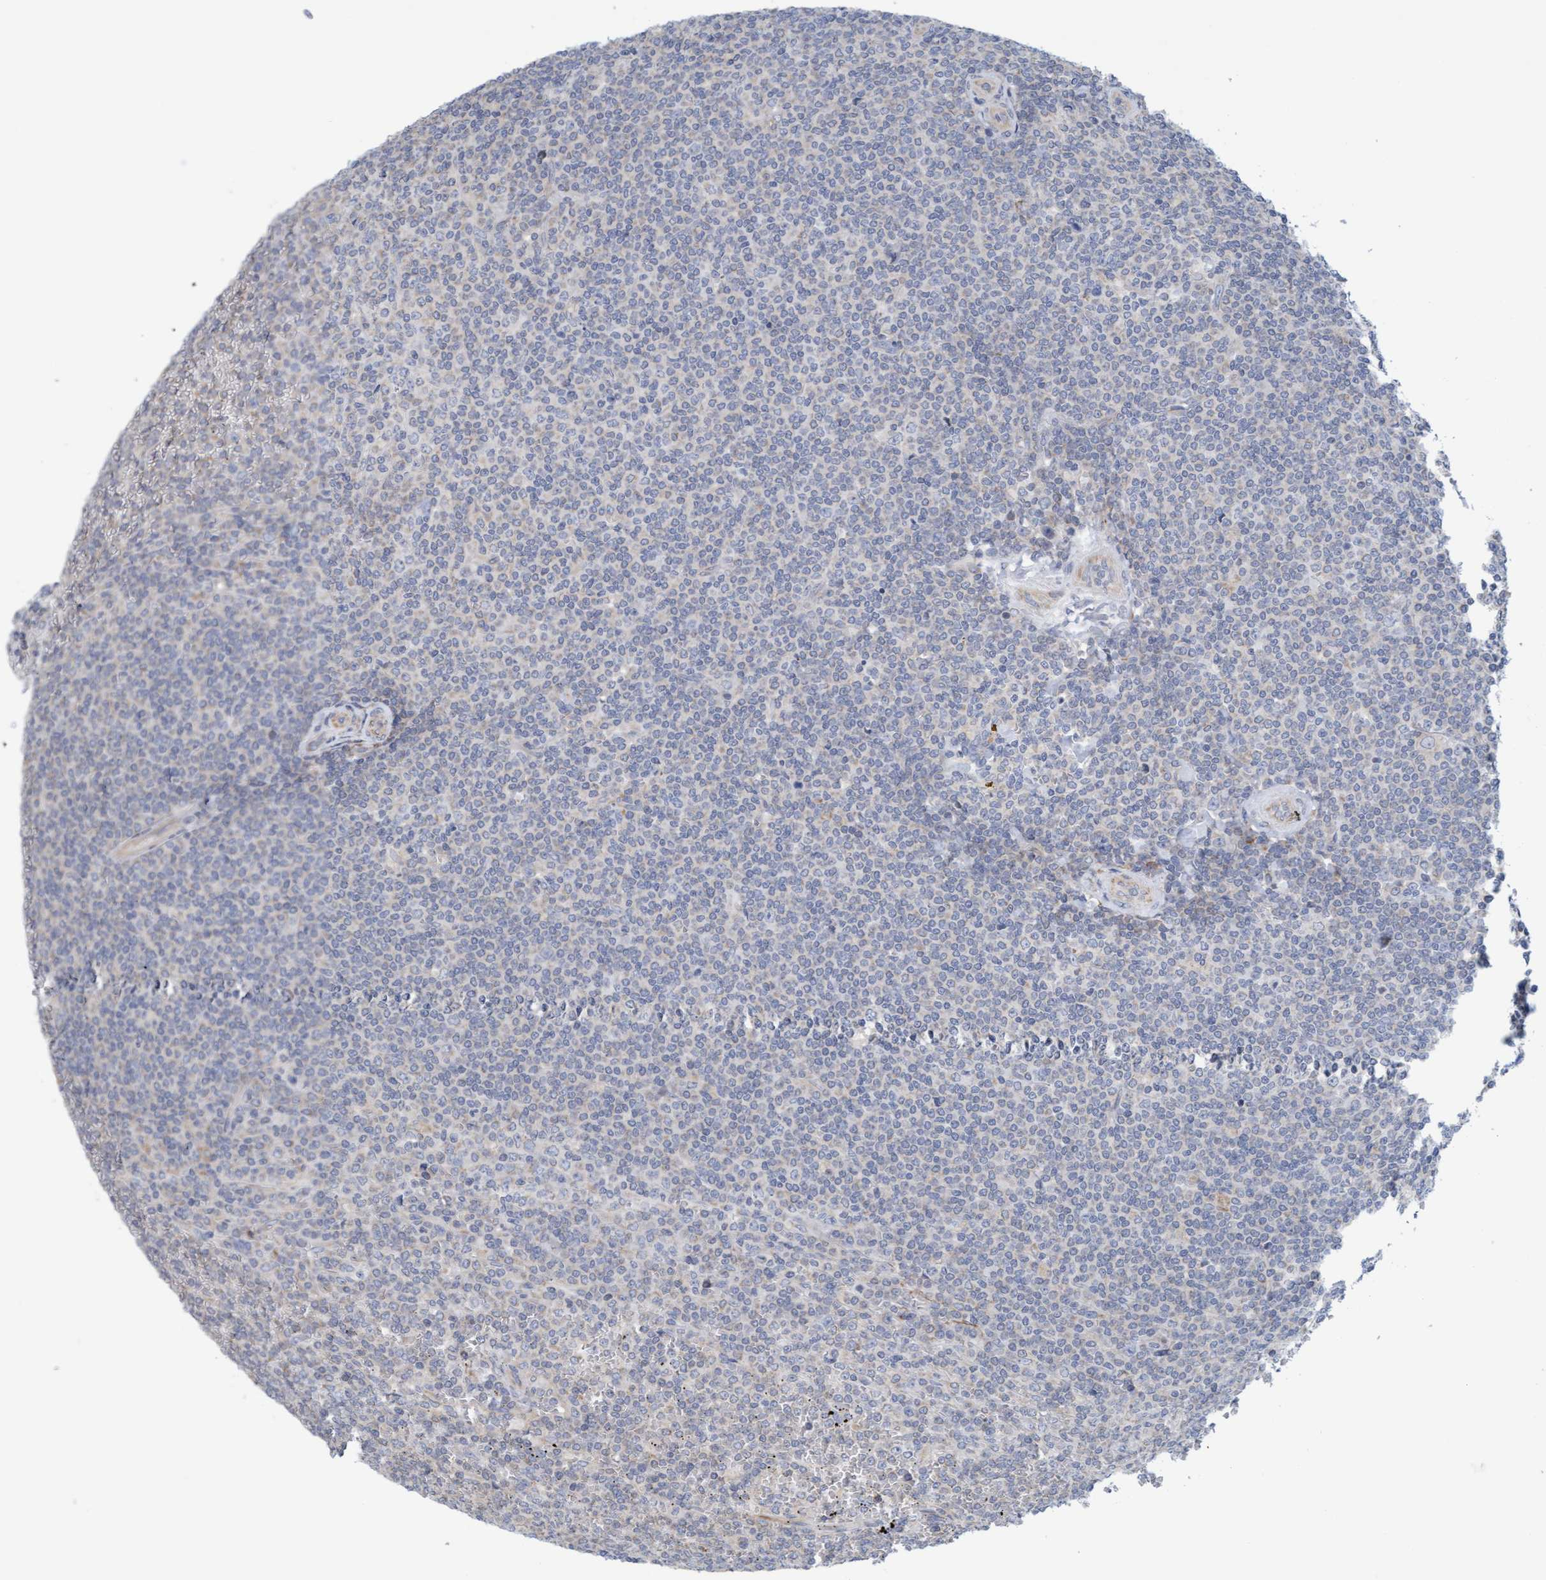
{"staining": {"intensity": "negative", "quantity": "none", "location": "none"}, "tissue": "lymphoma", "cell_type": "Tumor cells", "image_type": "cancer", "snomed": [{"axis": "morphology", "description": "Malignant lymphoma, non-Hodgkin's type, Low grade"}, {"axis": "topography", "description": "Spleen"}], "caption": "This photomicrograph is of lymphoma stained with immunohistochemistry to label a protein in brown with the nuclei are counter-stained blue. There is no expression in tumor cells. (DAB (3,3'-diaminobenzidine) immunohistochemistry (IHC) with hematoxylin counter stain).", "gene": "SLC28A3", "patient": {"sex": "female", "age": 19}}